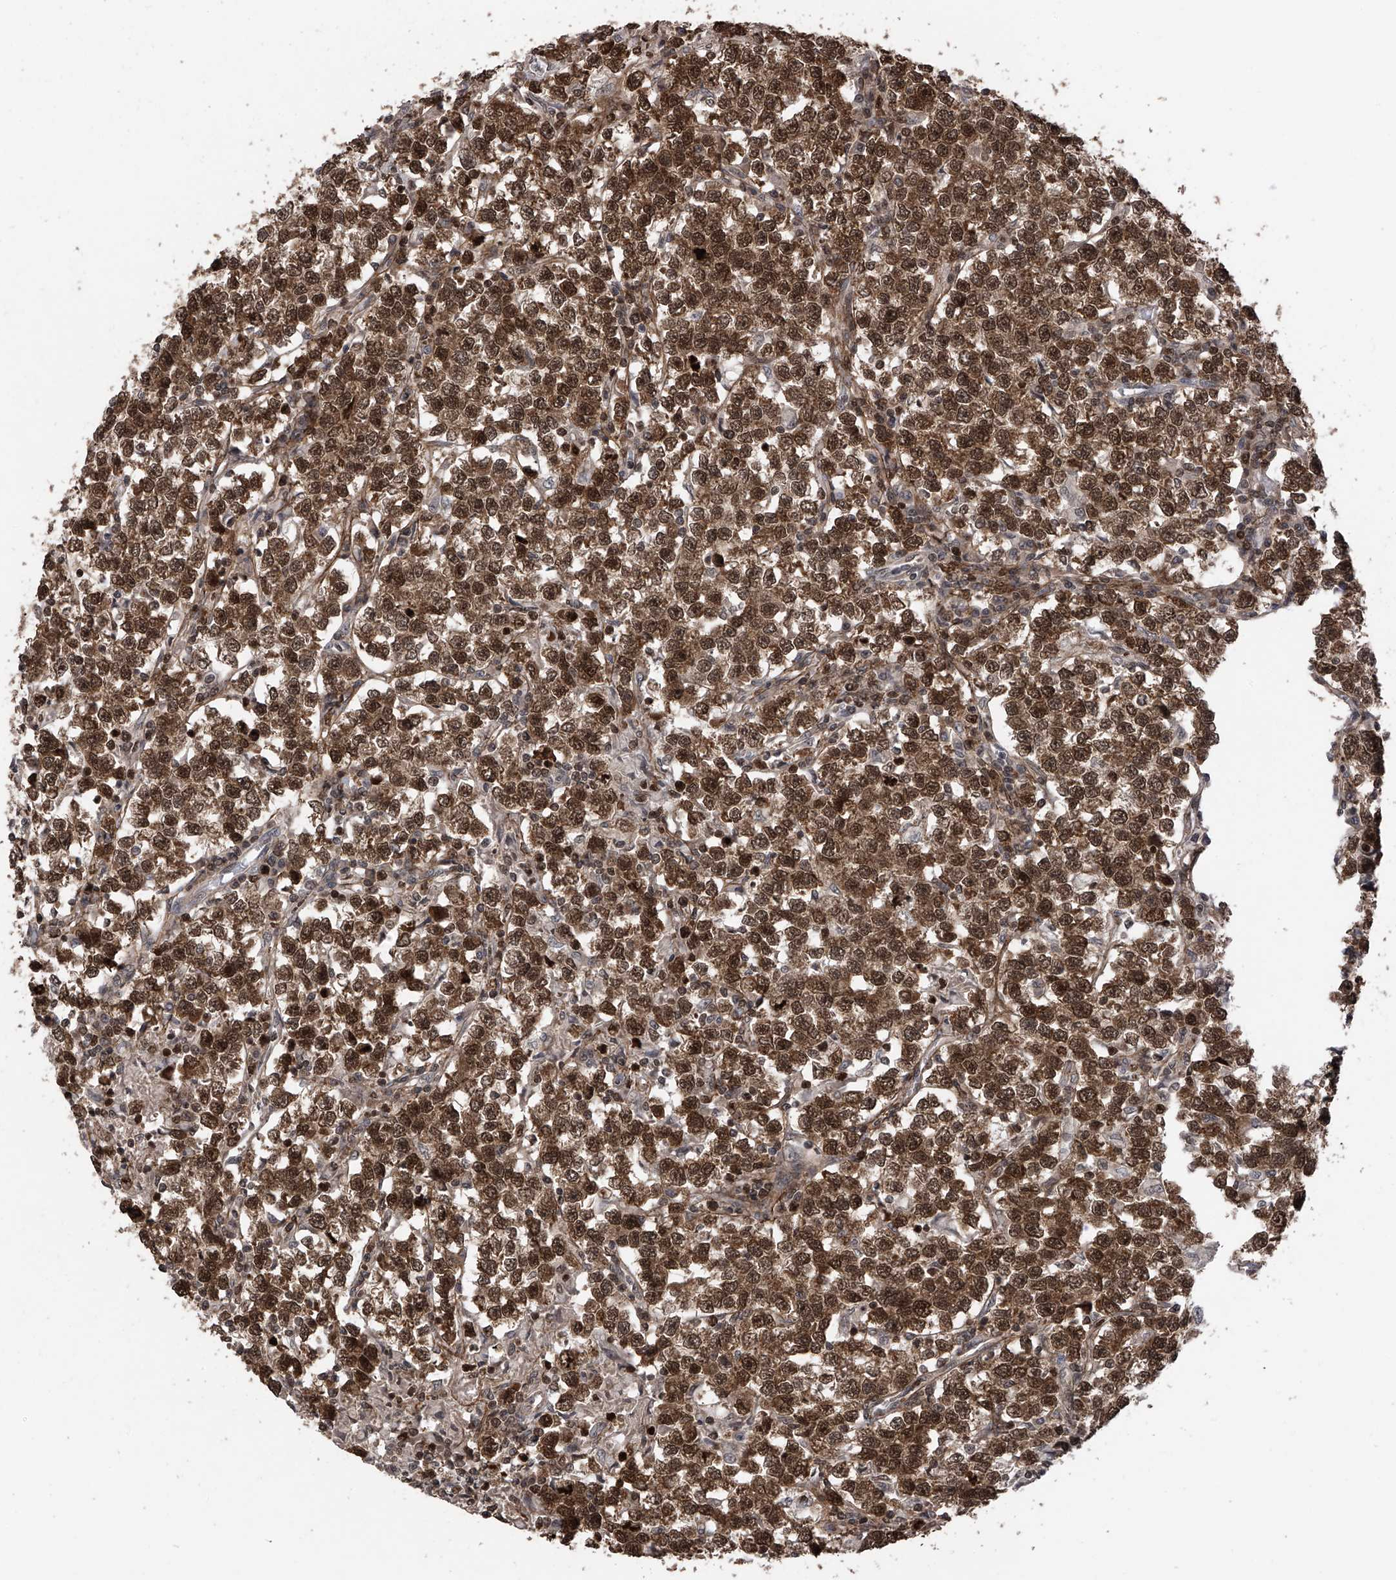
{"staining": {"intensity": "strong", "quantity": ">75%", "location": "nuclear"}, "tissue": "testis cancer", "cell_type": "Tumor cells", "image_type": "cancer", "snomed": [{"axis": "morphology", "description": "Normal tissue, NOS"}, {"axis": "morphology", "description": "Seminoma, NOS"}, {"axis": "topography", "description": "Testis"}], "caption": "Immunohistochemistry (IHC) of seminoma (testis) exhibits high levels of strong nuclear expression in about >75% of tumor cells.", "gene": "DNAJC9", "patient": {"sex": "male", "age": 43}}